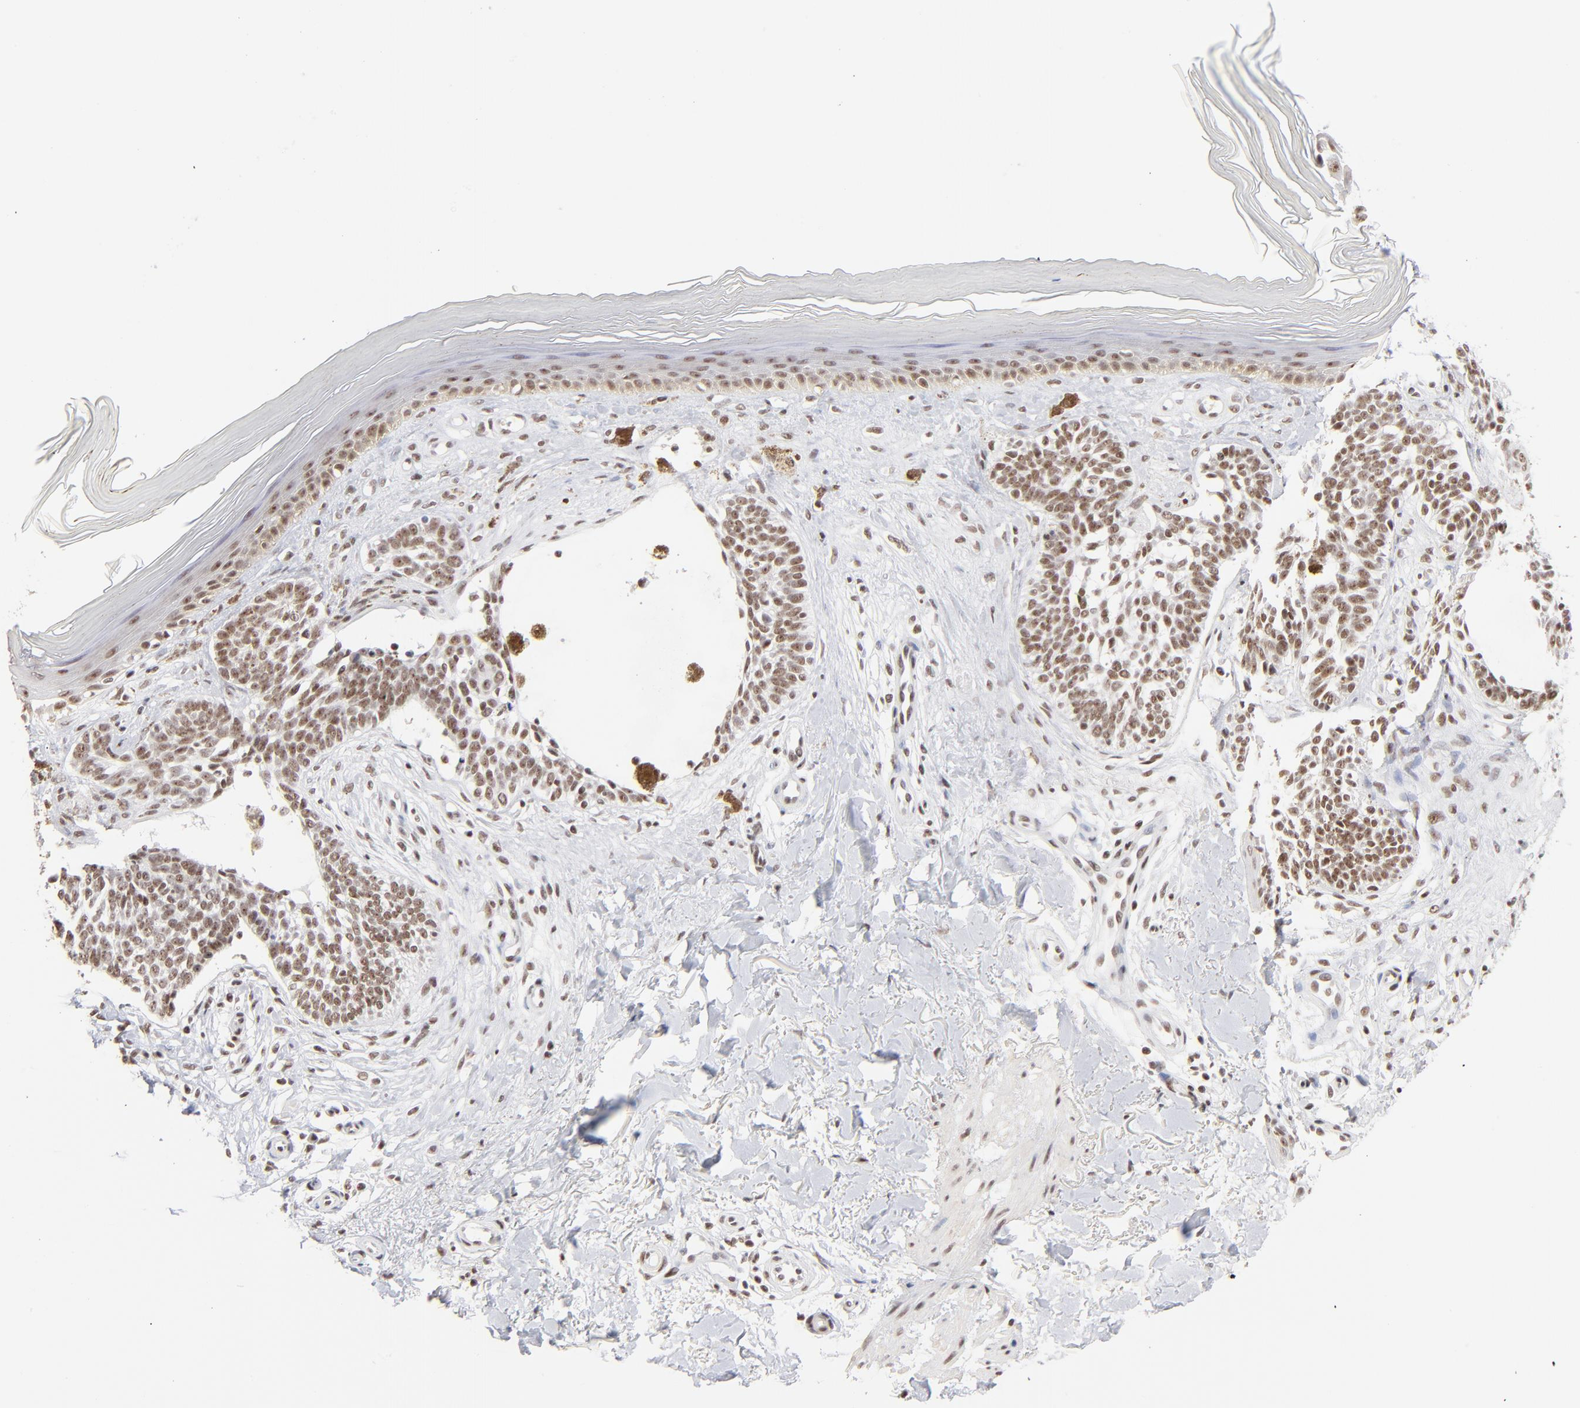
{"staining": {"intensity": "moderate", "quantity": ">75%", "location": "nuclear"}, "tissue": "skin cancer", "cell_type": "Tumor cells", "image_type": "cancer", "snomed": [{"axis": "morphology", "description": "Normal tissue, NOS"}, {"axis": "morphology", "description": "Basal cell carcinoma"}, {"axis": "topography", "description": "Skin"}], "caption": "Immunohistochemistry (DAB (3,3'-diaminobenzidine)) staining of basal cell carcinoma (skin) reveals moderate nuclear protein expression in about >75% of tumor cells. Using DAB (3,3'-diaminobenzidine) (brown) and hematoxylin (blue) stains, captured at high magnification using brightfield microscopy.", "gene": "ZNF143", "patient": {"sex": "female", "age": 58}}